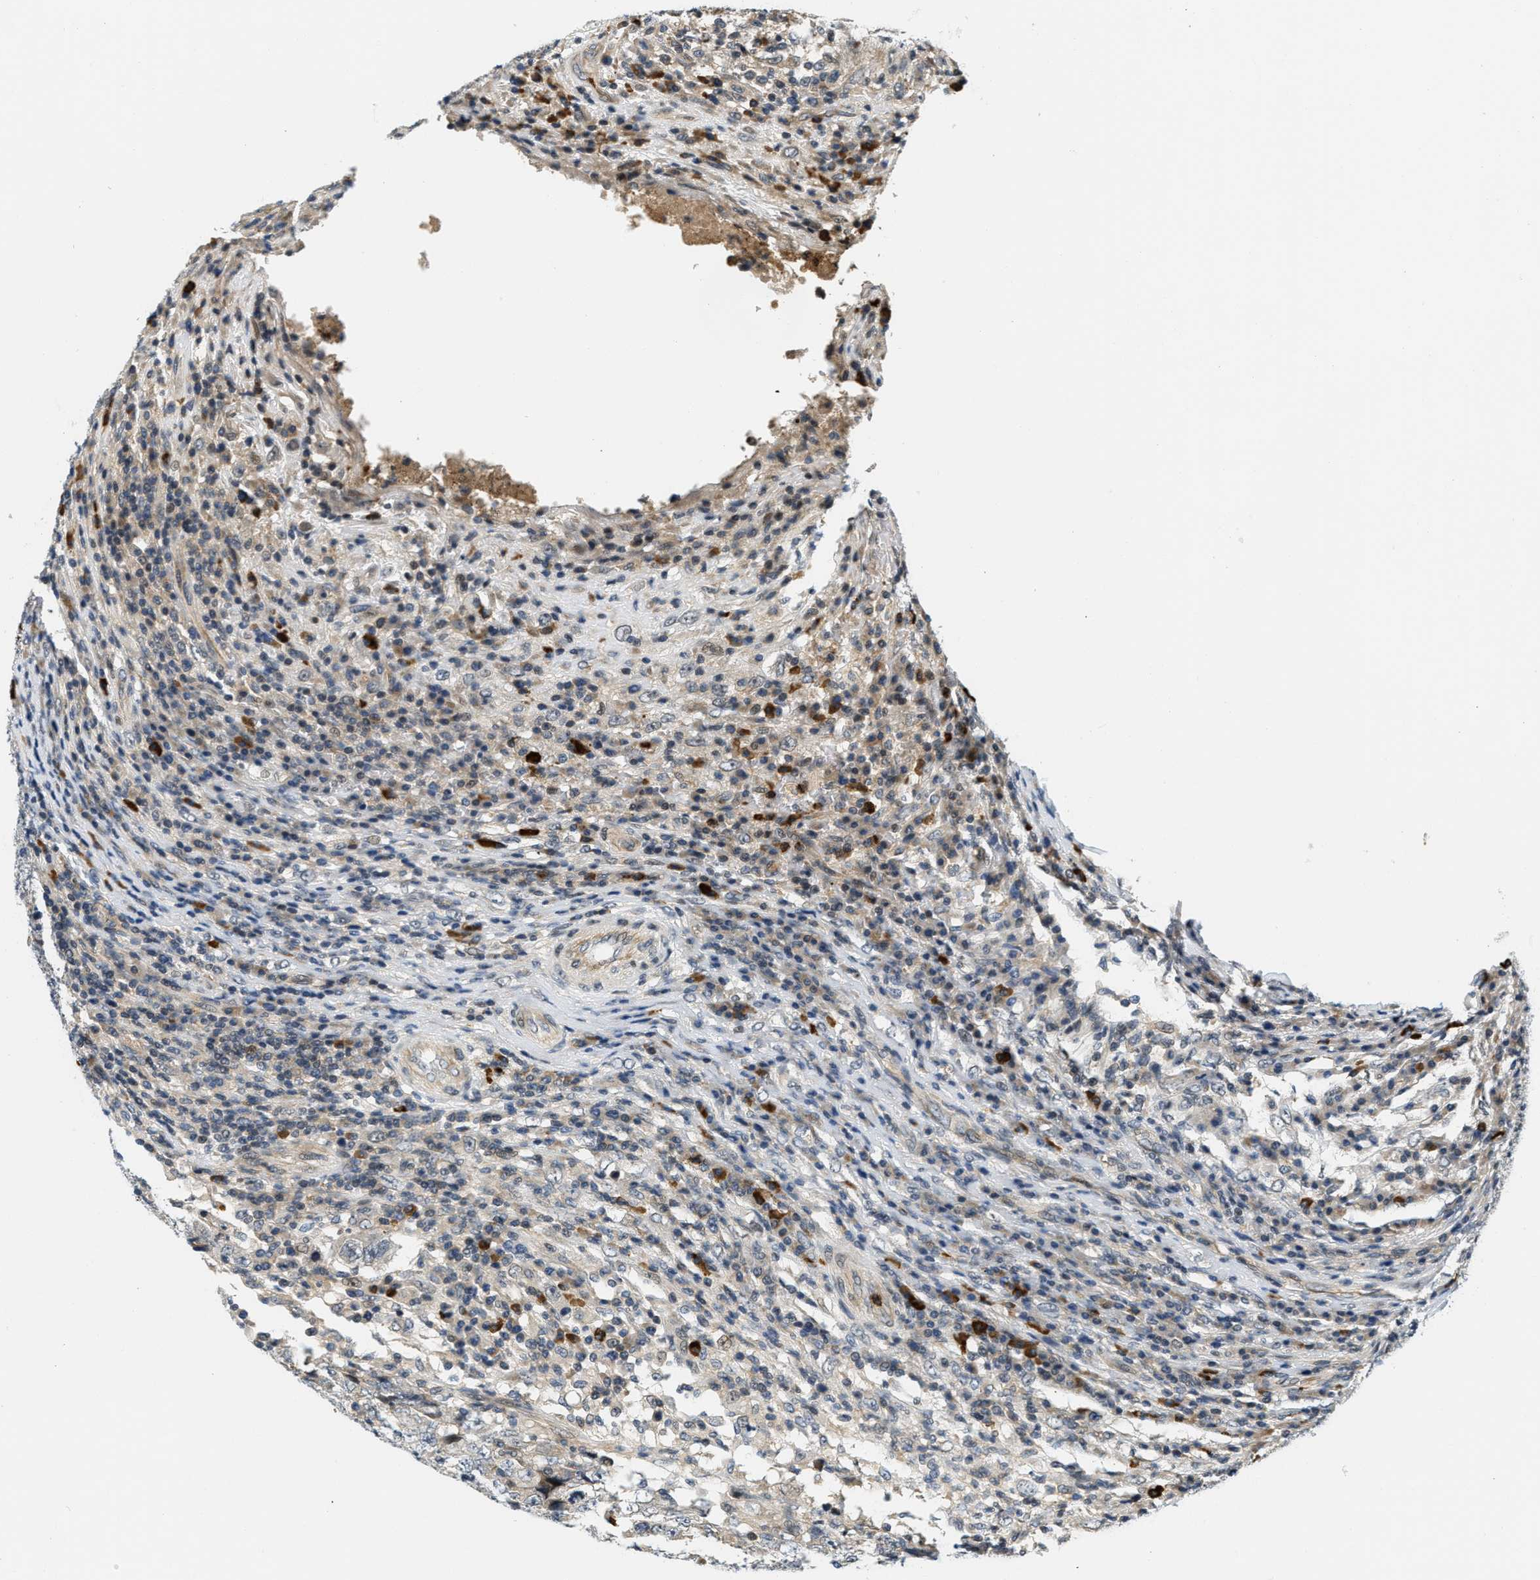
{"staining": {"intensity": "negative", "quantity": "none", "location": "none"}, "tissue": "testis cancer", "cell_type": "Tumor cells", "image_type": "cancer", "snomed": [{"axis": "morphology", "description": "Necrosis, NOS"}, {"axis": "morphology", "description": "Carcinoma, Embryonal, NOS"}, {"axis": "topography", "description": "Testis"}], "caption": "Immunohistochemistry (IHC) micrograph of testis cancer stained for a protein (brown), which displays no staining in tumor cells.", "gene": "KMT2A", "patient": {"sex": "male", "age": 19}}